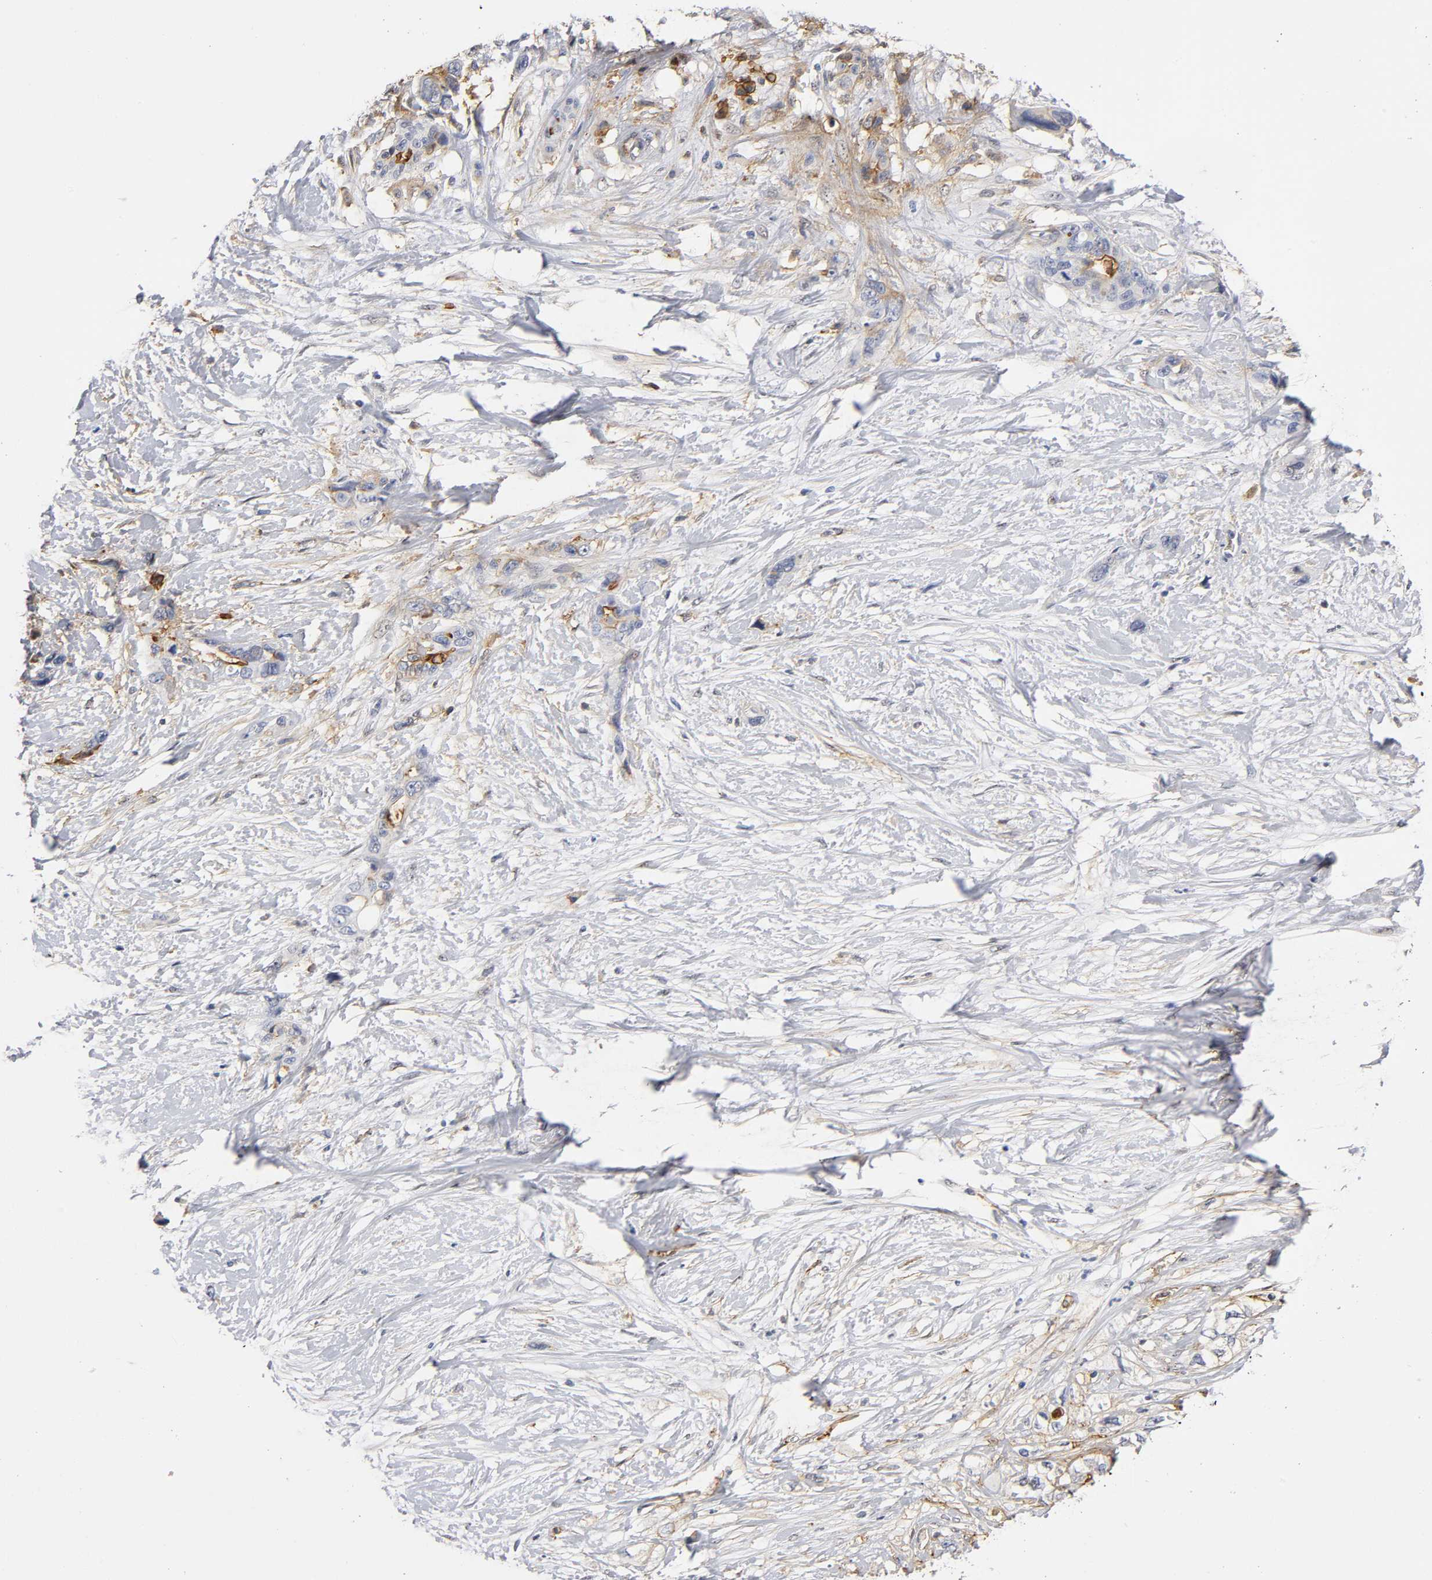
{"staining": {"intensity": "moderate", "quantity": "<25%", "location": "cytoplasmic/membranous"}, "tissue": "pancreatic cancer", "cell_type": "Tumor cells", "image_type": "cancer", "snomed": [{"axis": "morphology", "description": "Adenocarcinoma, NOS"}, {"axis": "topography", "description": "Pancreas"}], "caption": "There is low levels of moderate cytoplasmic/membranous expression in tumor cells of pancreatic cancer (adenocarcinoma), as demonstrated by immunohistochemical staining (brown color).", "gene": "ICAM1", "patient": {"sex": "male", "age": 46}}